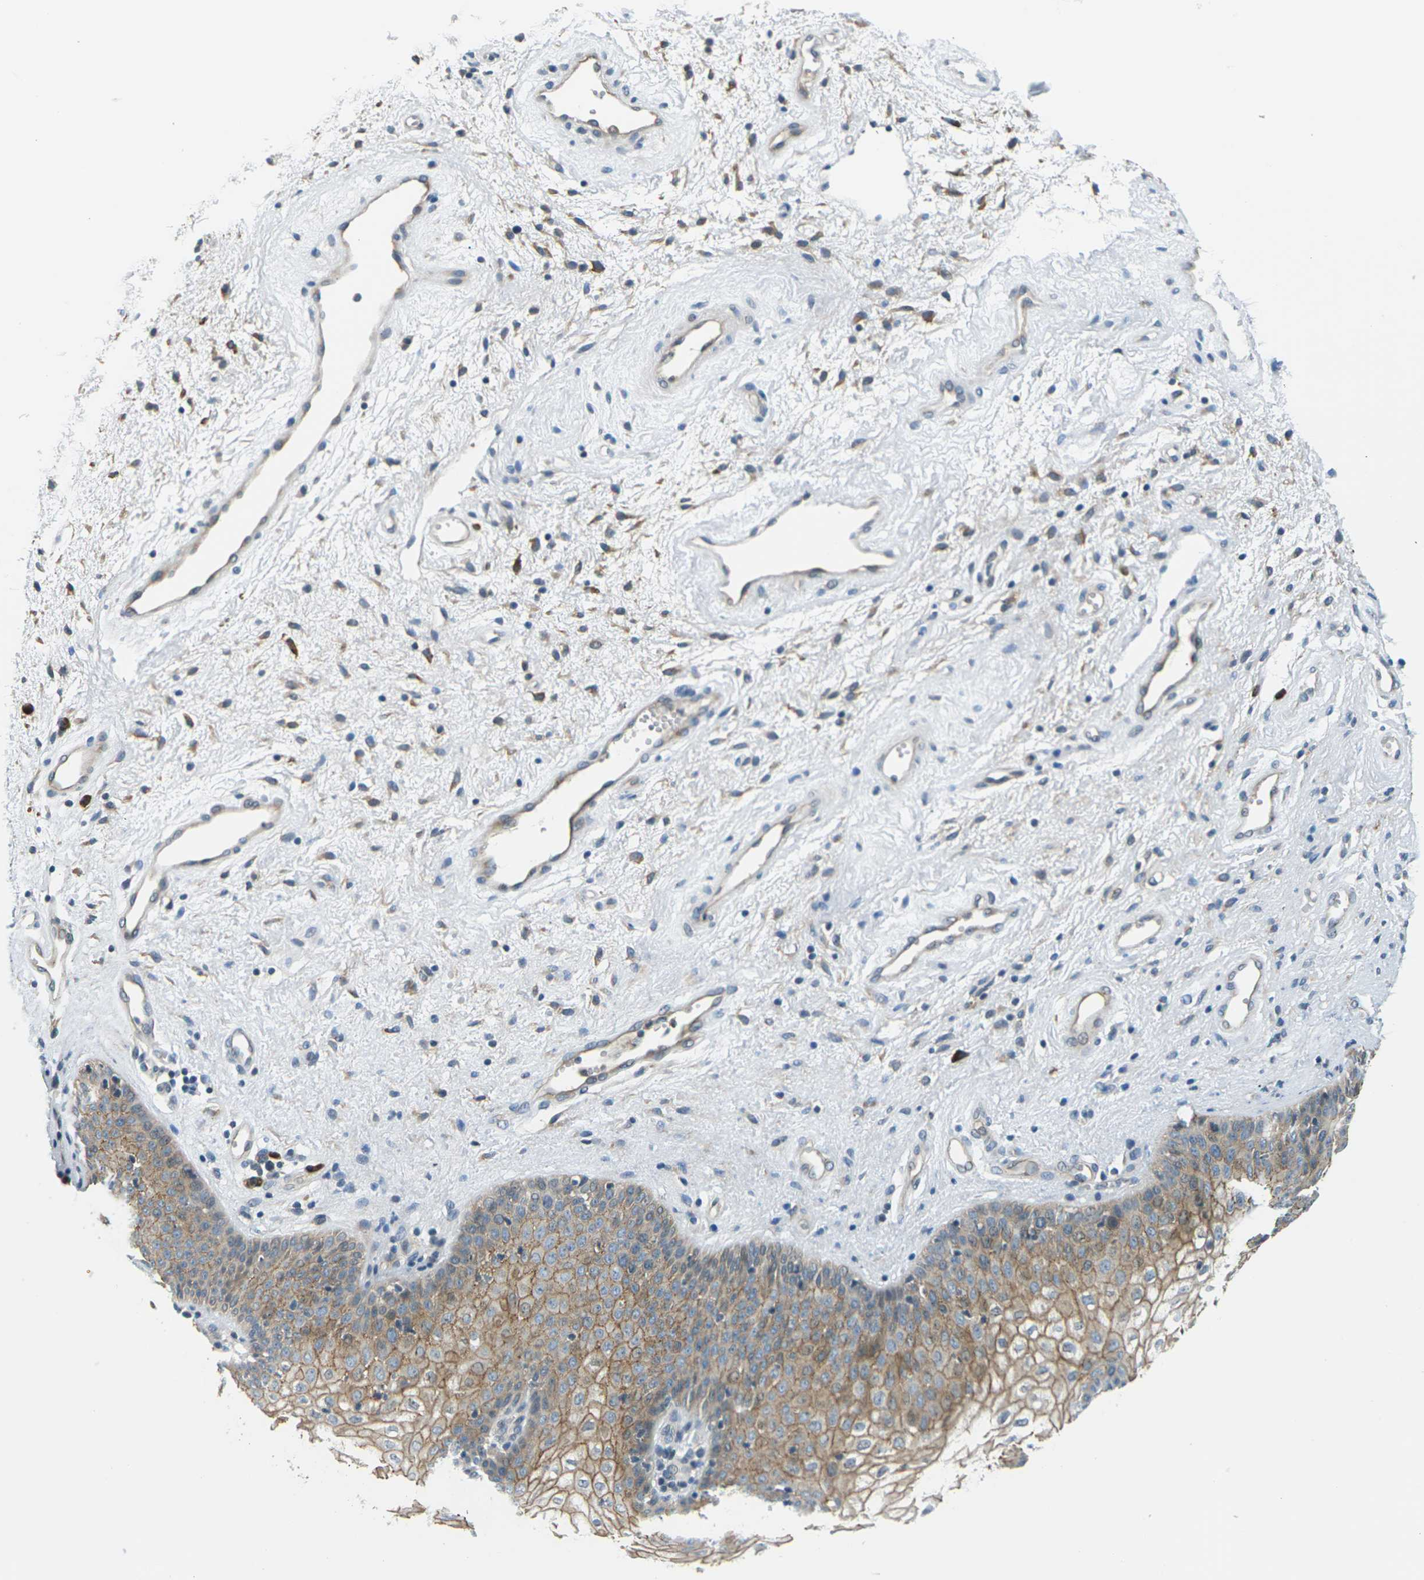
{"staining": {"intensity": "moderate", "quantity": ">75%", "location": "cytoplasmic/membranous"}, "tissue": "vagina", "cell_type": "Squamous epithelial cells", "image_type": "normal", "snomed": [{"axis": "morphology", "description": "Normal tissue, NOS"}, {"axis": "topography", "description": "Vagina"}], "caption": "Squamous epithelial cells reveal medium levels of moderate cytoplasmic/membranous staining in approximately >75% of cells in unremarkable vagina.", "gene": "SLC13A3", "patient": {"sex": "female", "age": 34}}